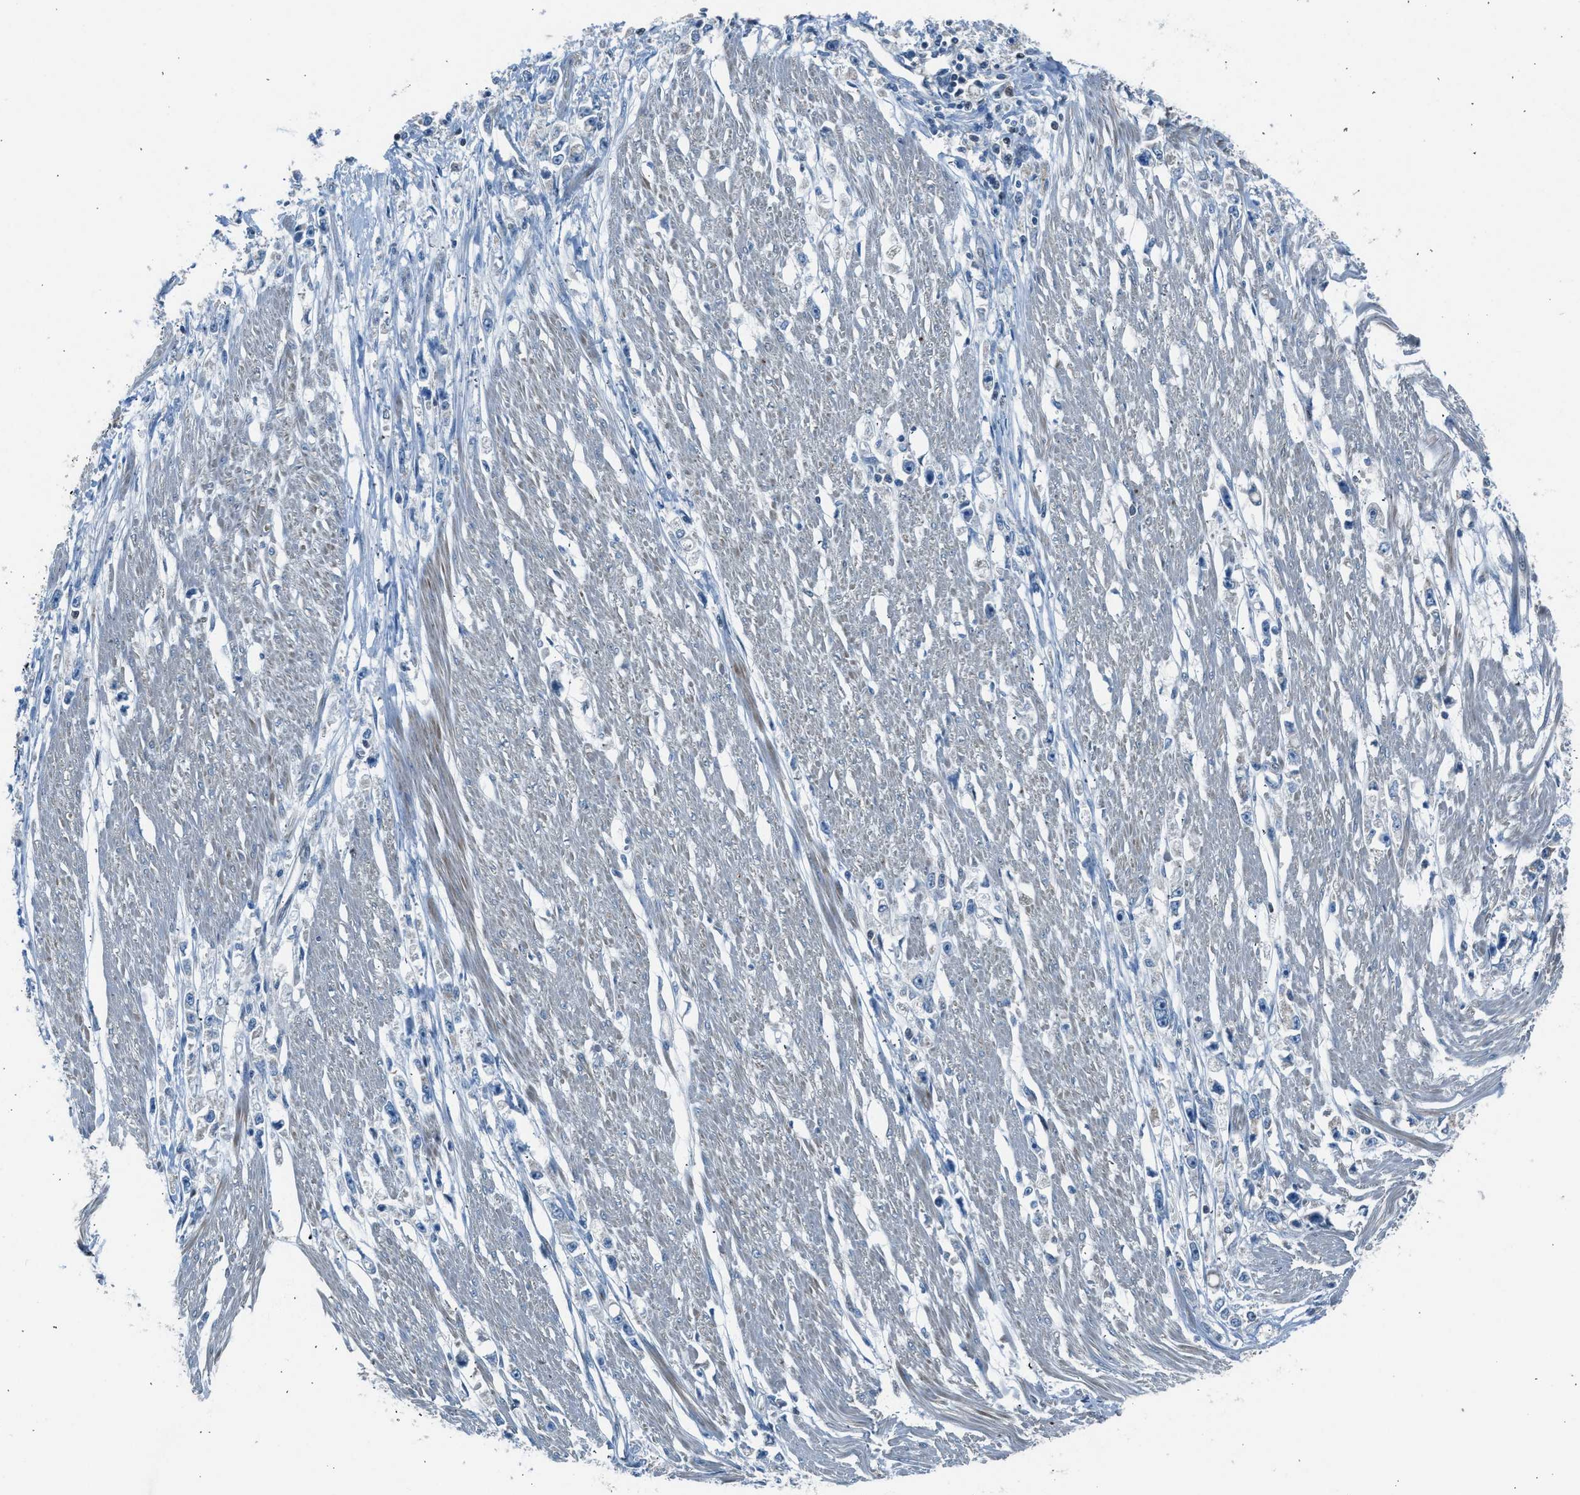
{"staining": {"intensity": "negative", "quantity": "none", "location": "none"}, "tissue": "stomach cancer", "cell_type": "Tumor cells", "image_type": "cancer", "snomed": [{"axis": "morphology", "description": "Adenocarcinoma, NOS"}, {"axis": "topography", "description": "Stomach"}], "caption": "This is a micrograph of immunohistochemistry staining of stomach cancer, which shows no expression in tumor cells. (Stains: DAB (3,3'-diaminobenzidine) immunohistochemistry with hematoxylin counter stain, Microscopy: brightfield microscopy at high magnification).", "gene": "LMLN", "patient": {"sex": "female", "age": 59}}